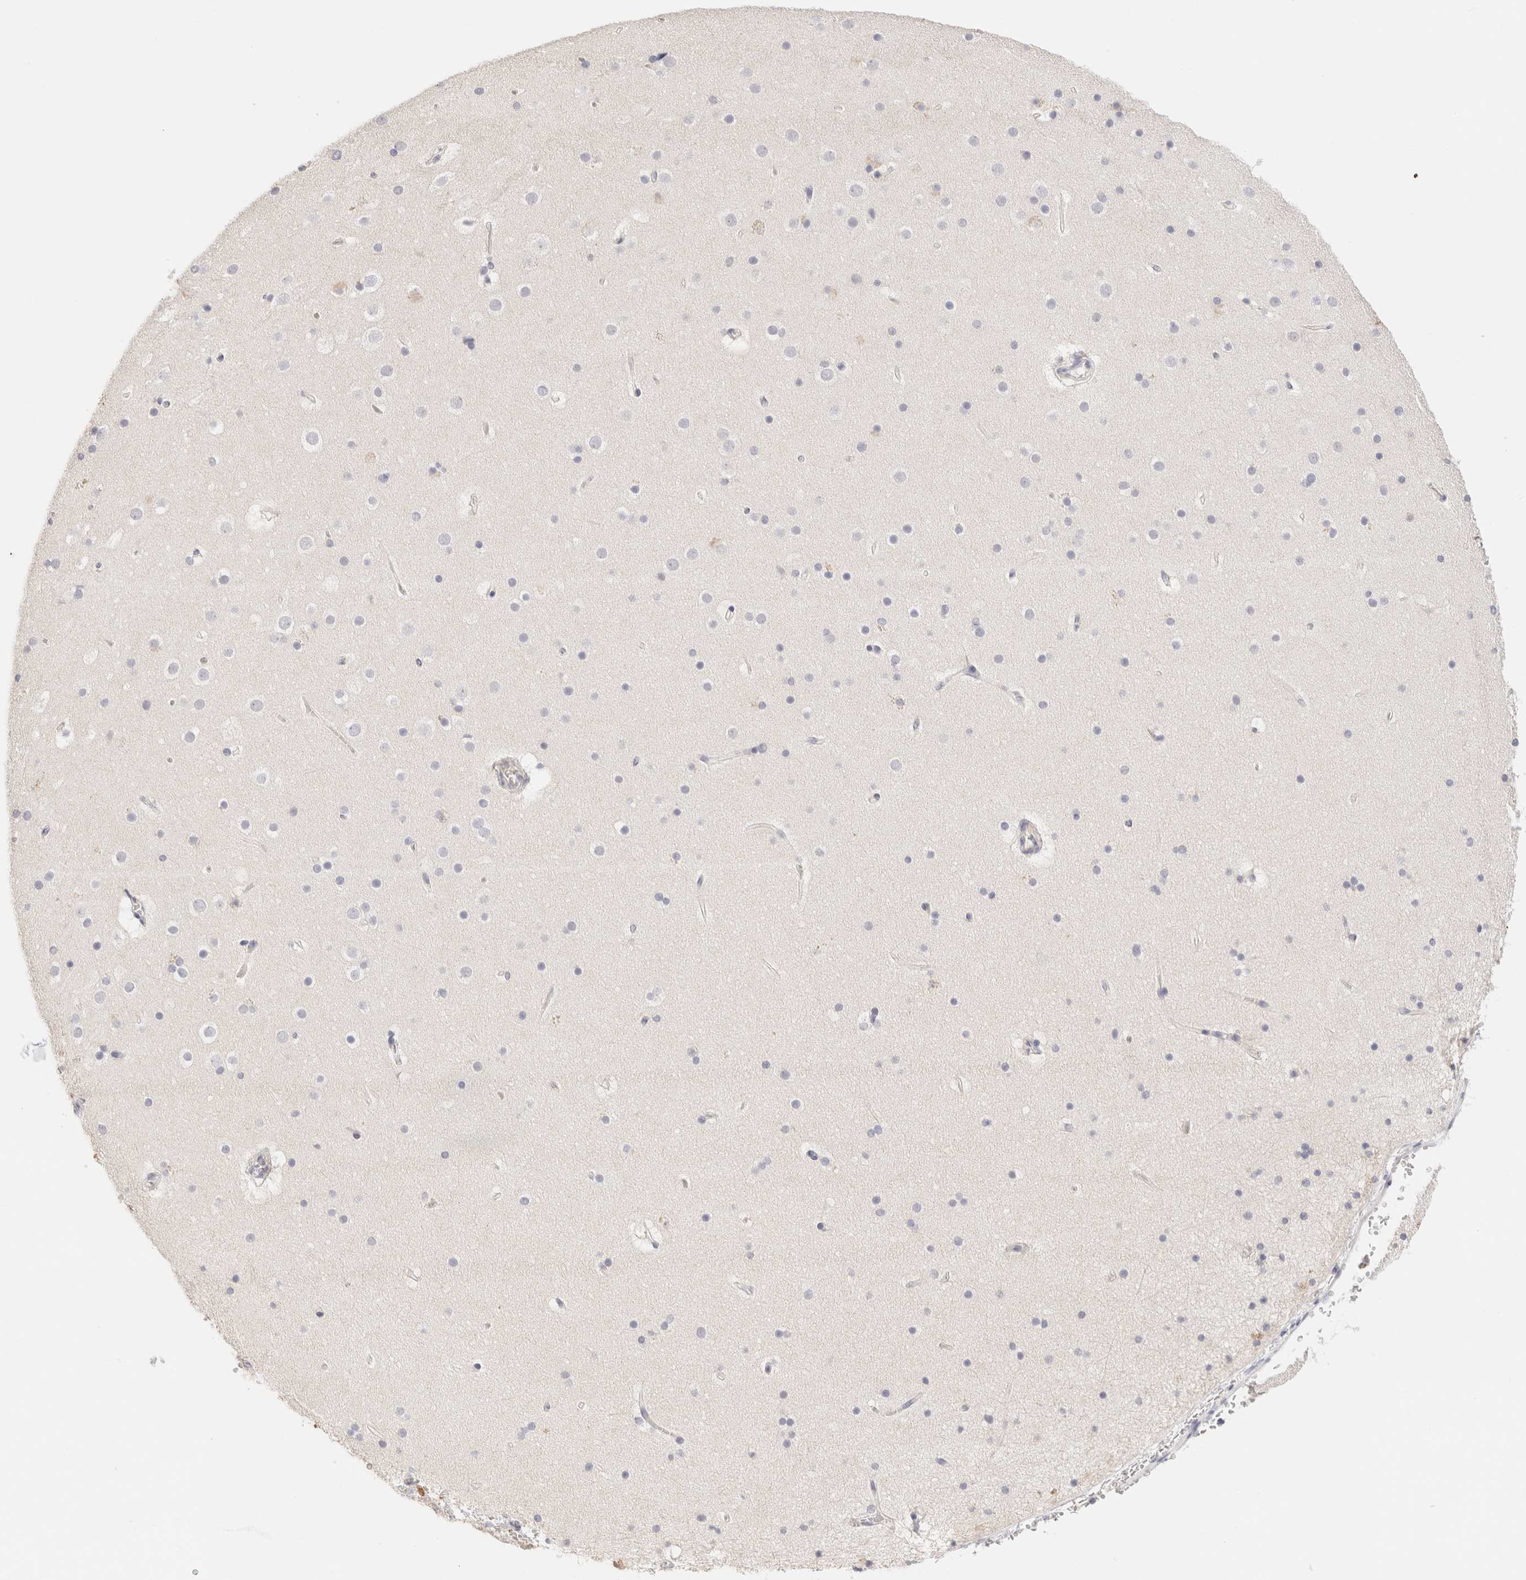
{"staining": {"intensity": "negative", "quantity": "none", "location": "none"}, "tissue": "cerebral cortex", "cell_type": "Endothelial cells", "image_type": "normal", "snomed": [{"axis": "morphology", "description": "Normal tissue, NOS"}, {"axis": "topography", "description": "Cerebral cortex"}], "caption": "Endothelial cells are negative for protein expression in benign human cerebral cortex.", "gene": "SCGB2A2", "patient": {"sex": "male", "age": 57}}